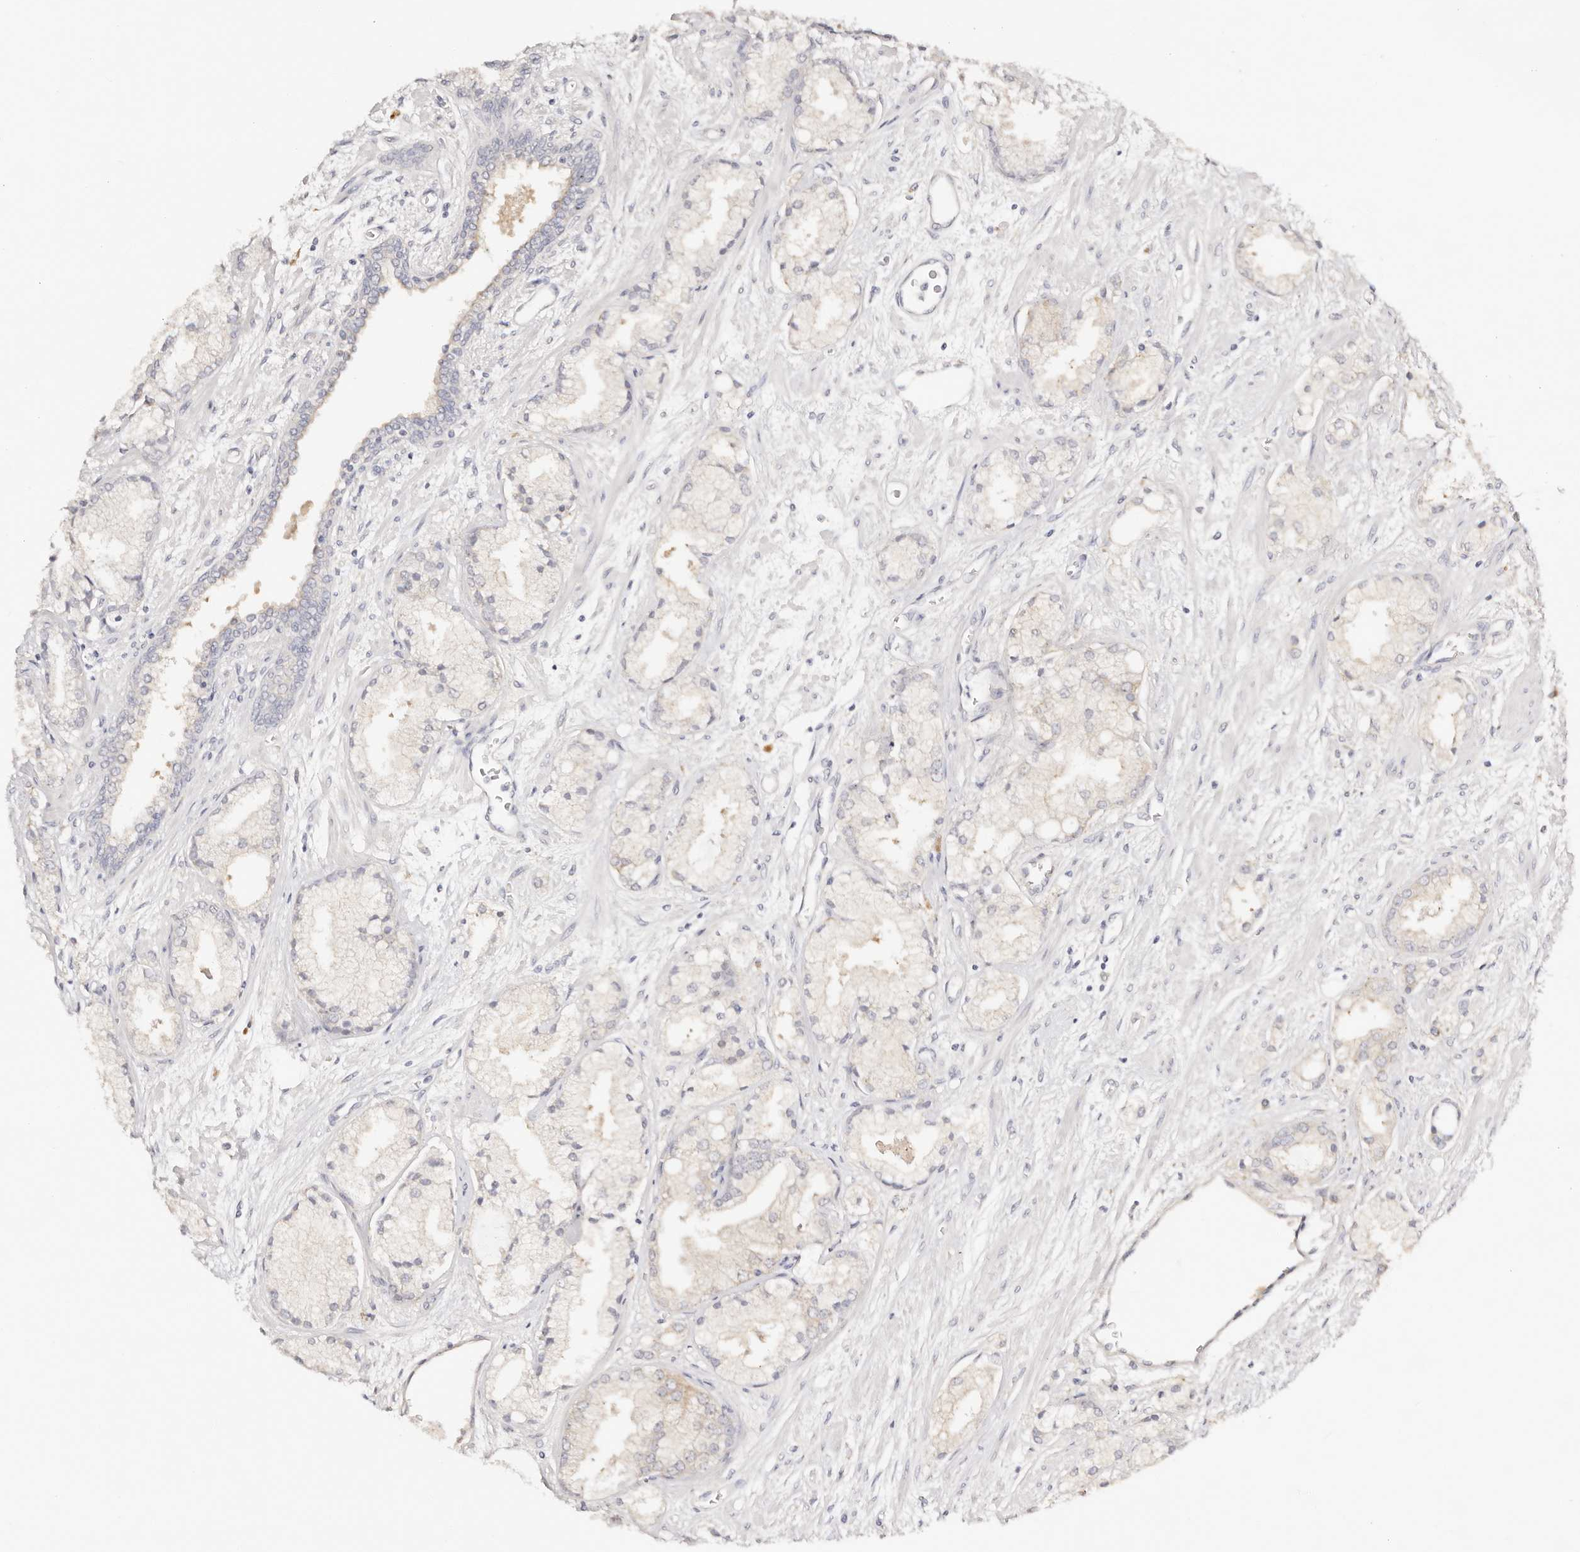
{"staining": {"intensity": "negative", "quantity": "none", "location": "none"}, "tissue": "prostate cancer", "cell_type": "Tumor cells", "image_type": "cancer", "snomed": [{"axis": "morphology", "description": "Adenocarcinoma, High grade"}, {"axis": "topography", "description": "Prostate"}], "caption": "An immunohistochemistry photomicrograph of prostate cancer is shown. There is no staining in tumor cells of prostate cancer.", "gene": "DNASE1", "patient": {"sex": "male", "age": 50}}